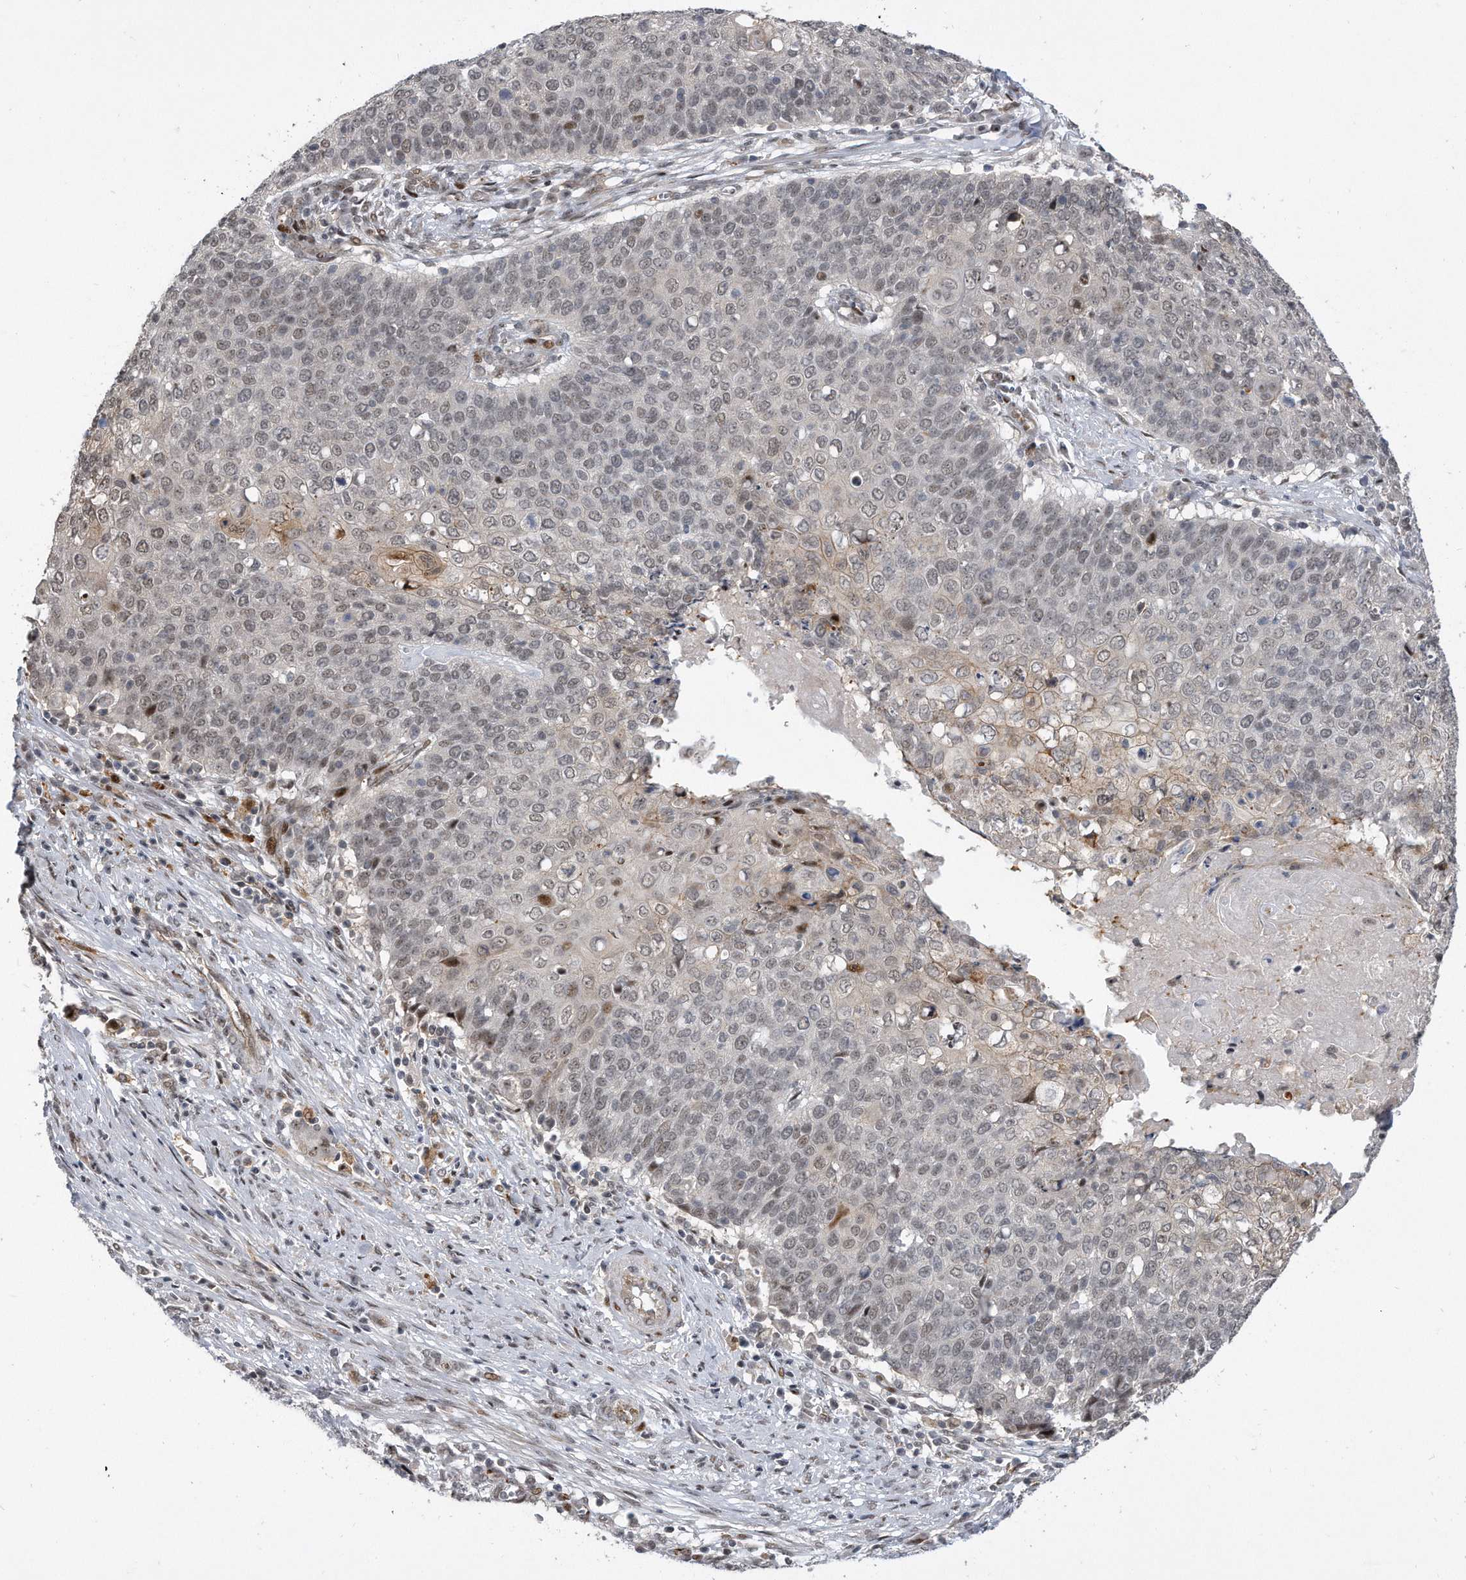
{"staining": {"intensity": "weak", "quantity": "<25%", "location": "nuclear"}, "tissue": "cervical cancer", "cell_type": "Tumor cells", "image_type": "cancer", "snomed": [{"axis": "morphology", "description": "Squamous cell carcinoma, NOS"}, {"axis": "topography", "description": "Cervix"}], "caption": "High power microscopy image of an immunohistochemistry image of cervical cancer (squamous cell carcinoma), revealing no significant positivity in tumor cells.", "gene": "PGBD2", "patient": {"sex": "female", "age": 39}}